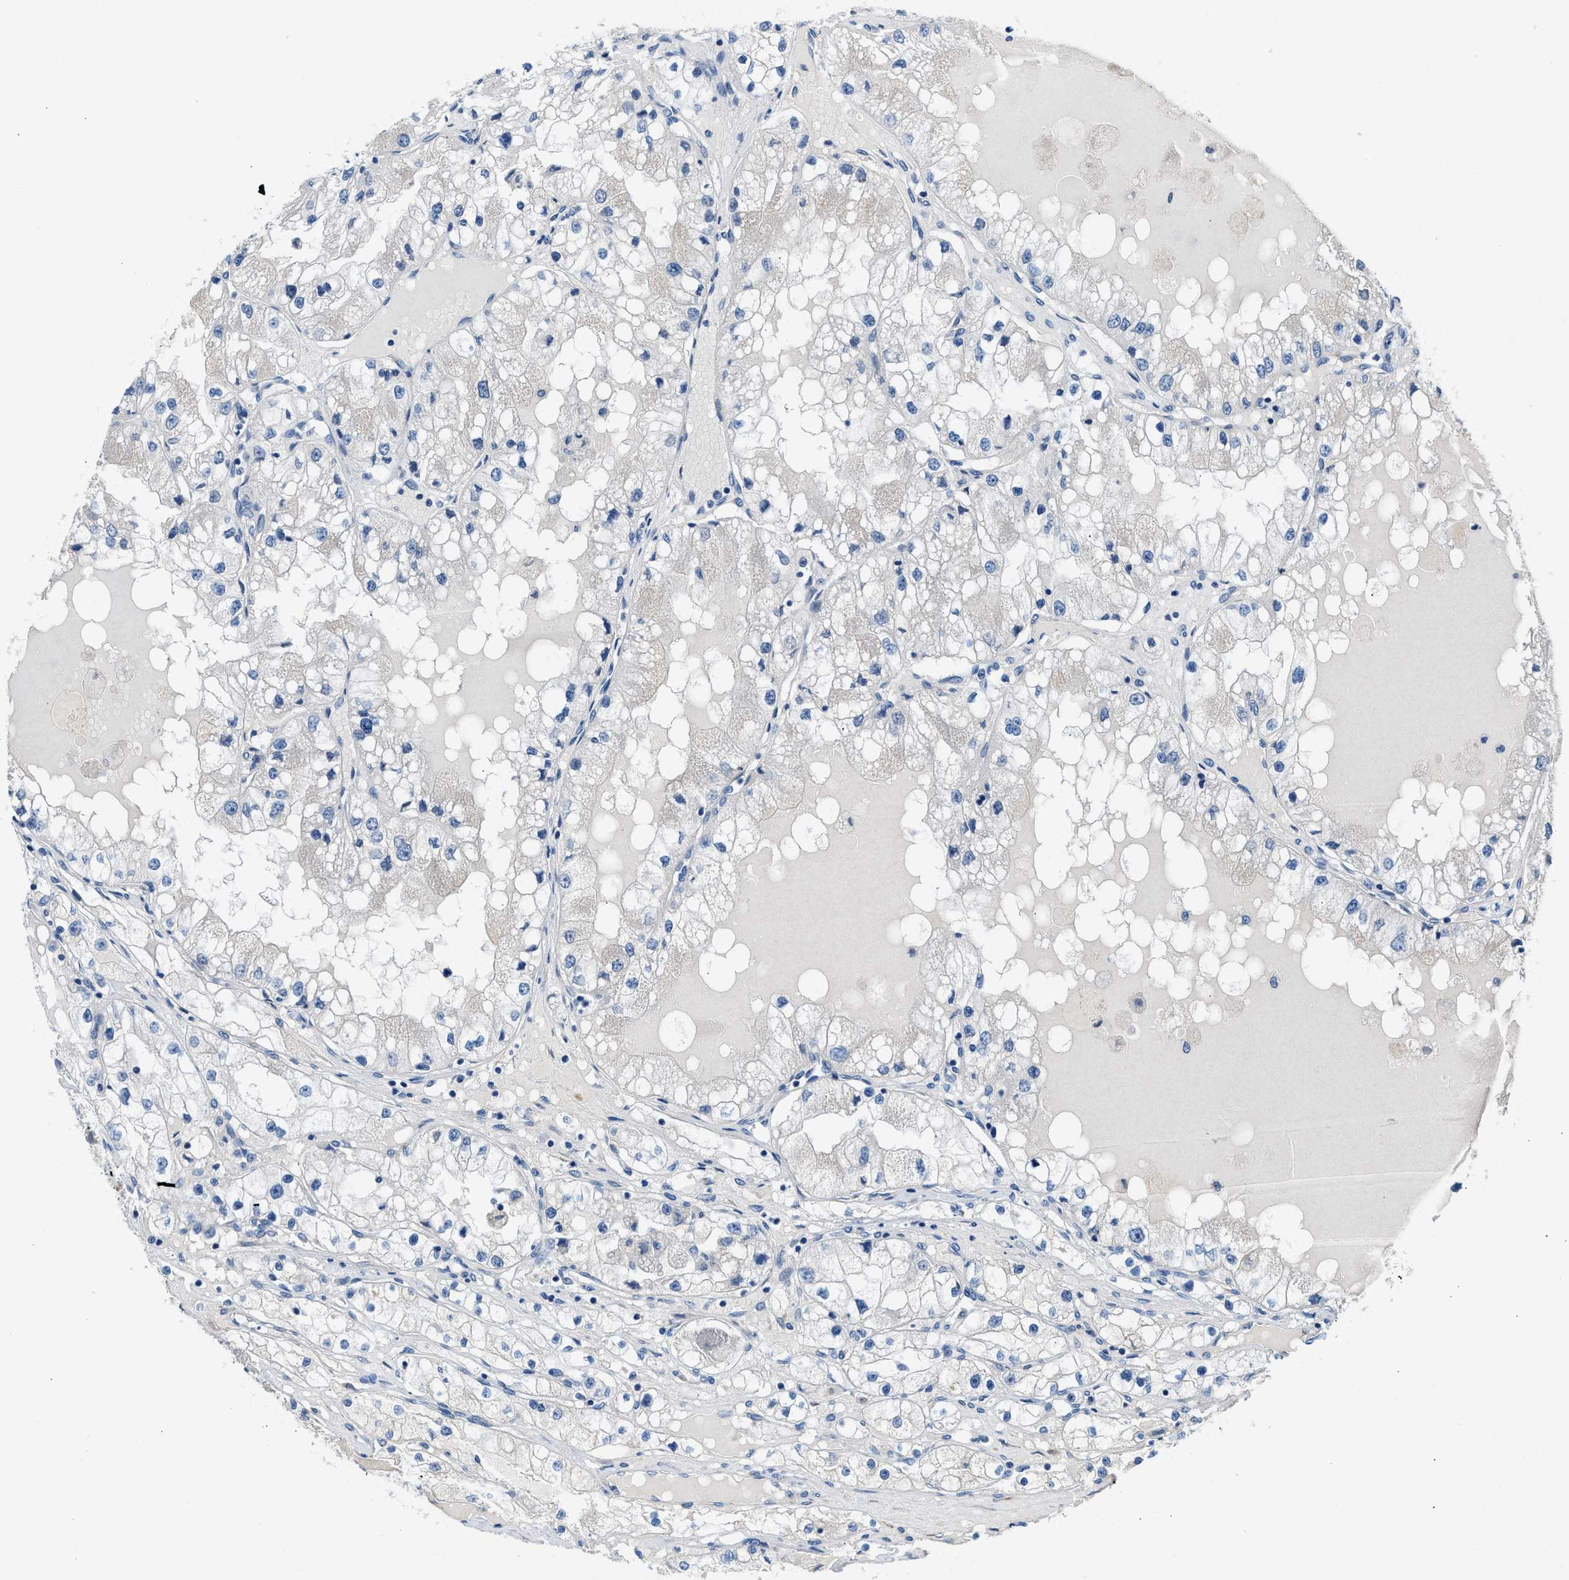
{"staining": {"intensity": "negative", "quantity": "none", "location": "none"}, "tissue": "renal cancer", "cell_type": "Tumor cells", "image_type": "cancer", "snomed": [{"axis": "morphology", "description": "Adenocarcinoma, NOS"}, {"axis": "topography", "description": "Kidney"}], "caption": "Immunohistochemical staining of human renal cancer (adenocarcinoma) exhibits no significant positivity in tumor cells.", "gene": "BNC2", "patient": {"sex": "male", "age": 68}}